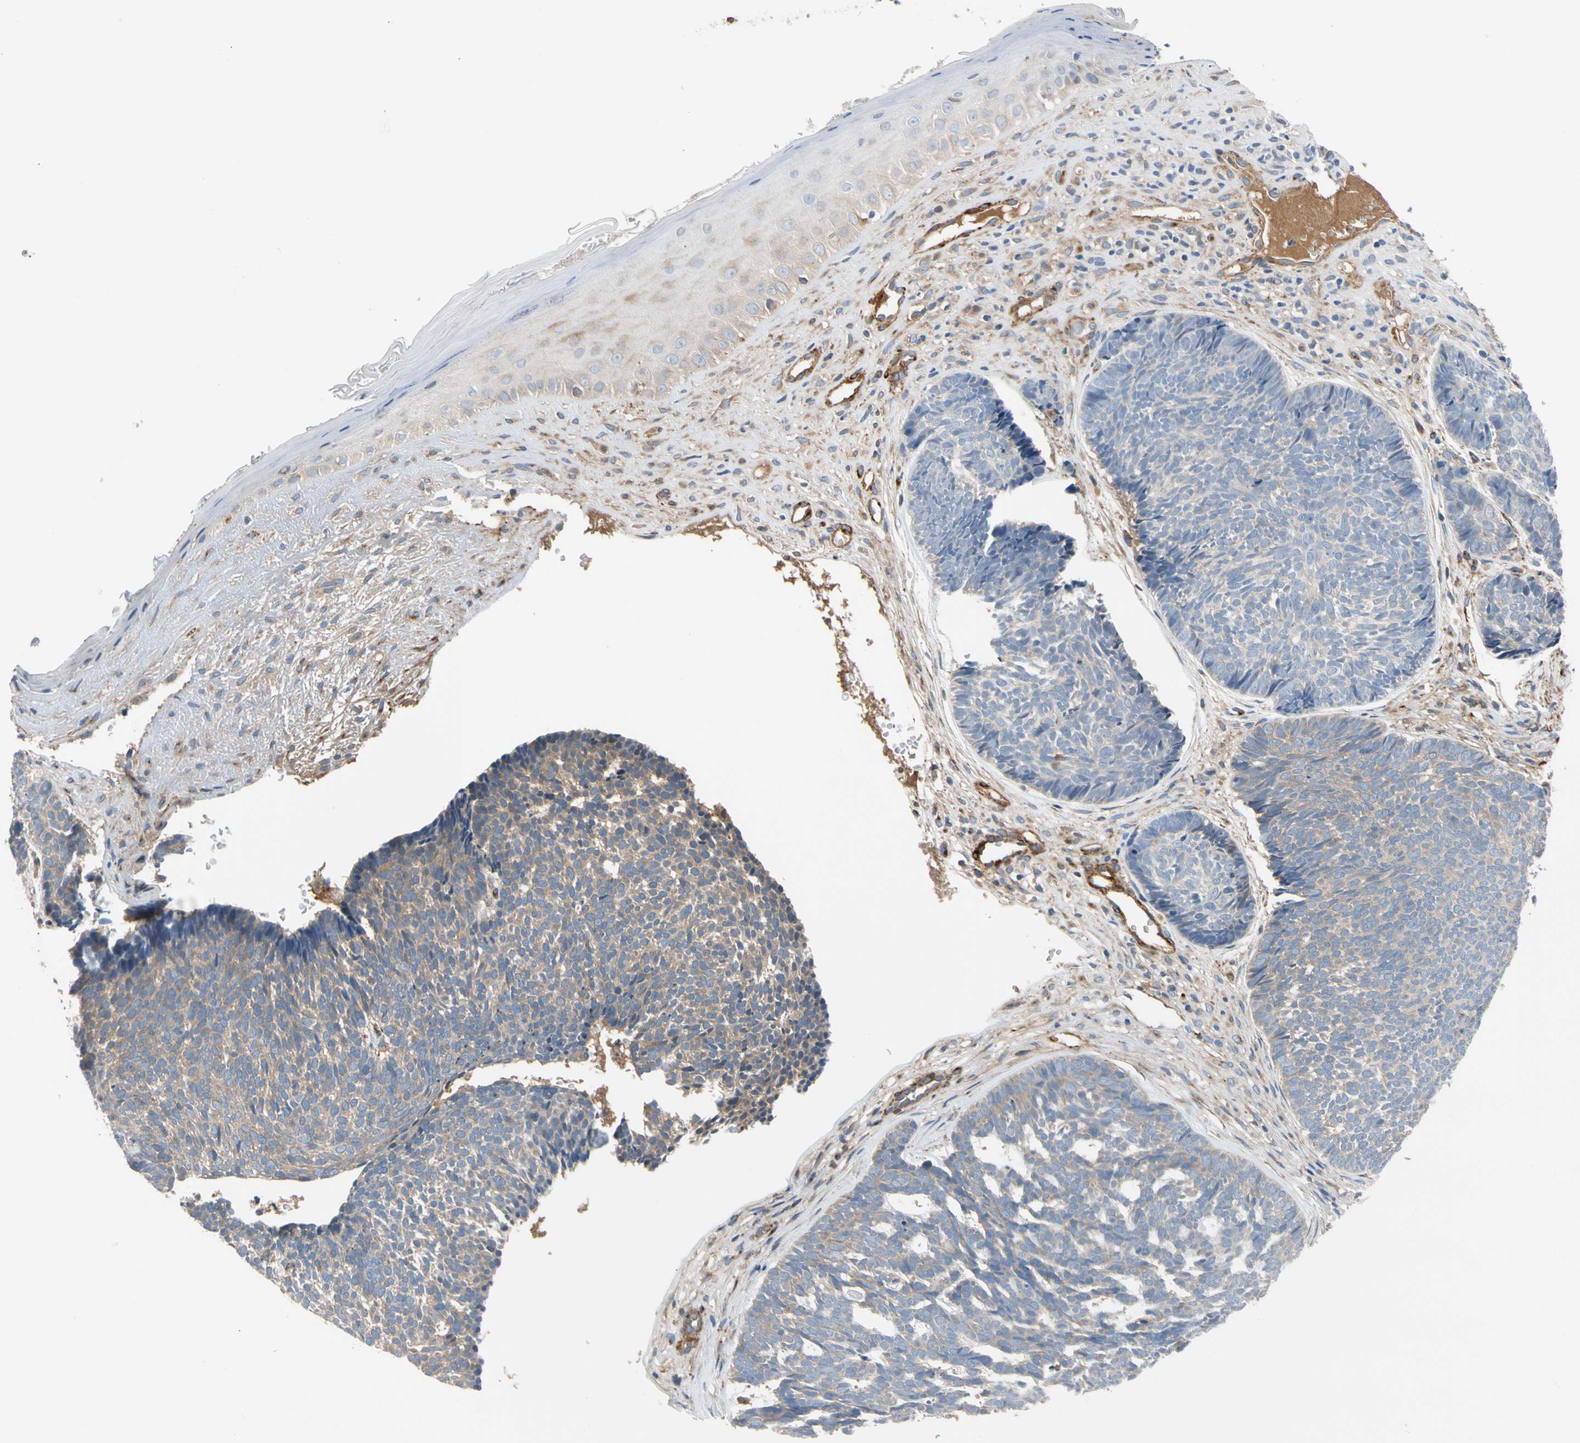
{"staining": {"intensity": "weak", "quantity": "25%-75%", "location": "cytoplasmic/membranous"}, "tissue": "skin cancer", "cell_type": "Tumor cells", "image_type": "cancer", "snomed": [{"axis": "morphology", "description": "Basal cell carcinoma"}, {"axis": "topography", "description": "Skin"}], "caption": "Weak cytoplasmic/membranous protein expression is present in approximately 25%-75% of tumor cells in skin cancer.", "gene": "ENTREP3", "patient": {"sex": "male", "age": 84}}